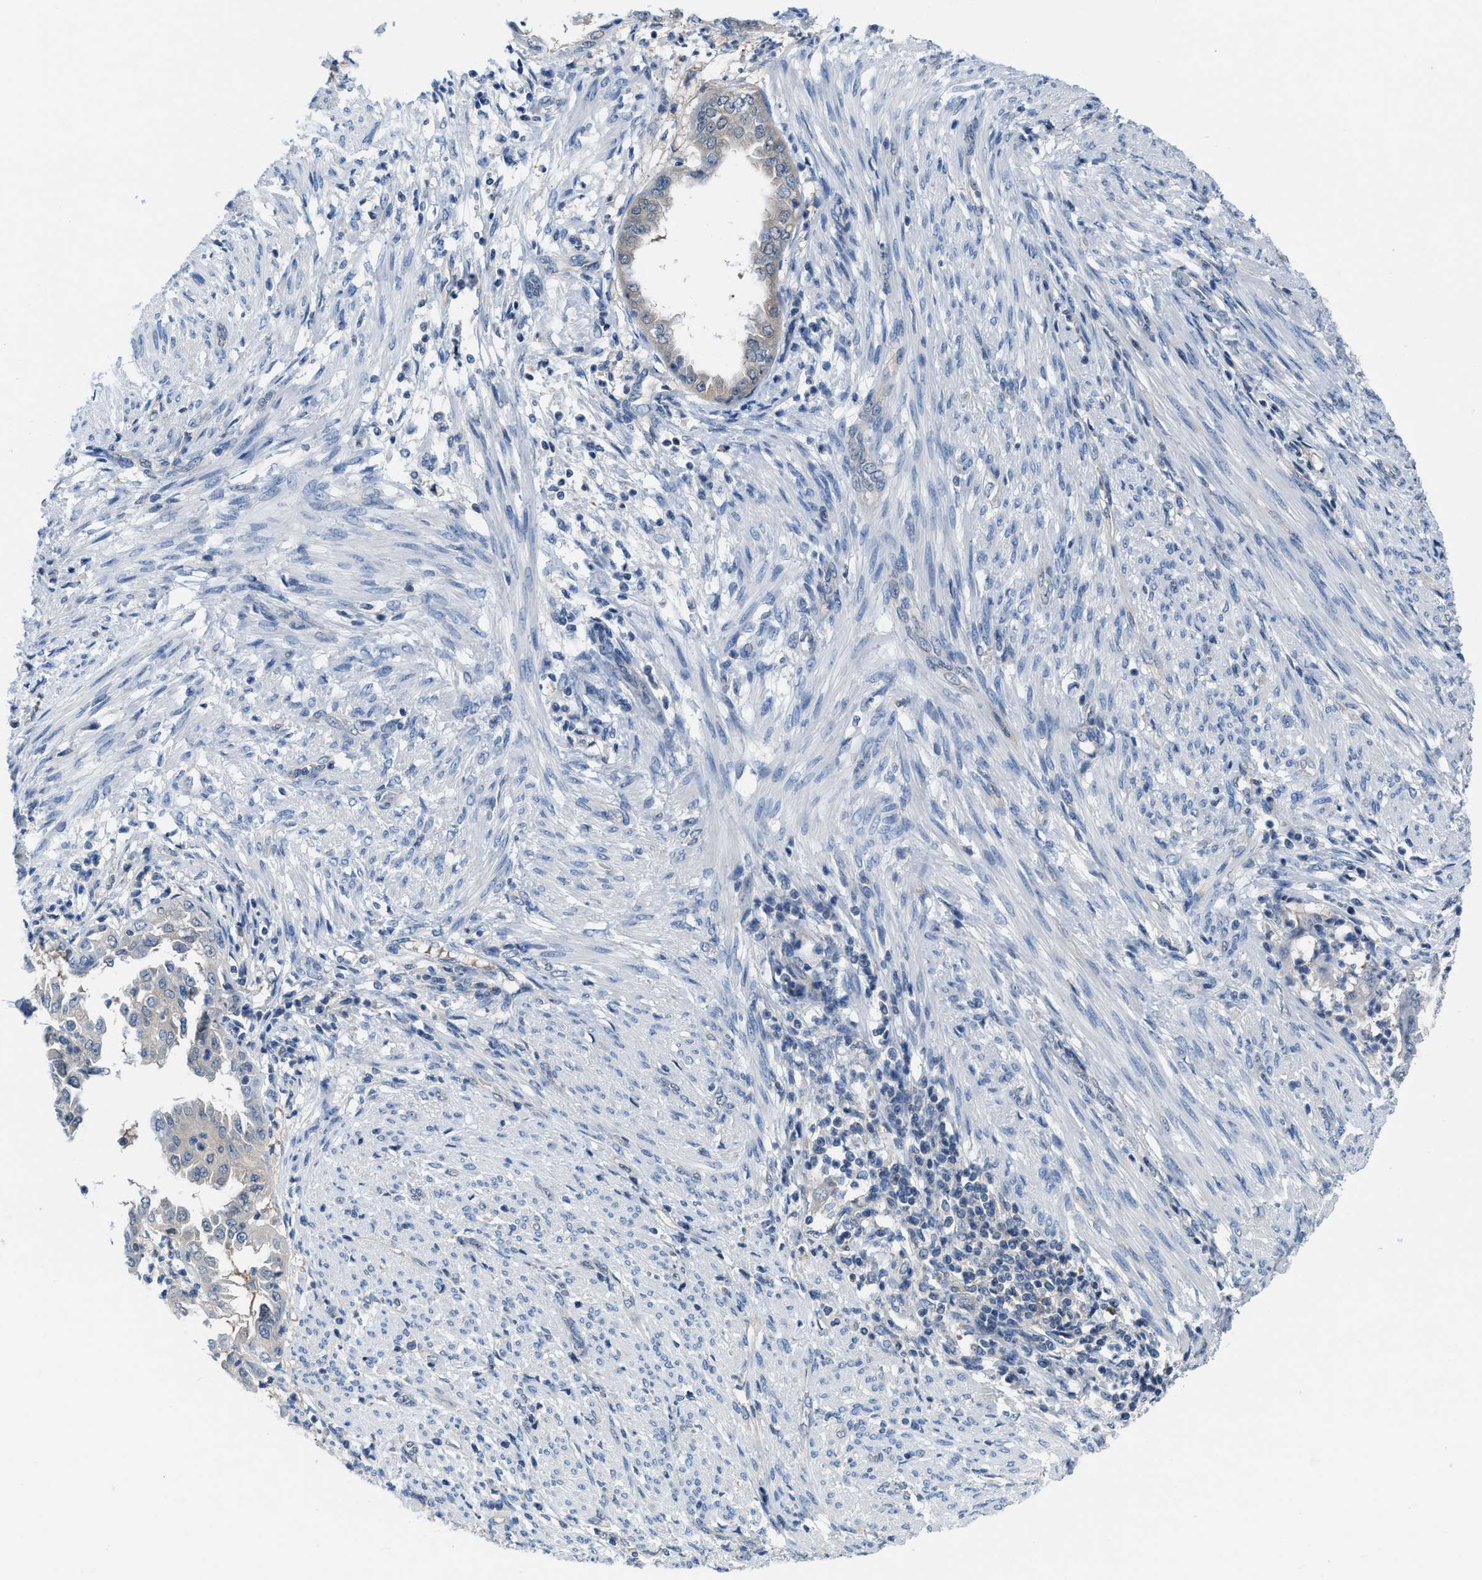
{"staining": {"intensity": "negative", "quantity": "none", "location": "none"}, "tissue": "endometrial cancer", "cell_type": "Tumor cells", "image_type": "cancer", "snomed": [{"axis": "morphology", "description": "Adenocarcinoma, NOS"}, {"axis": "topography", "description": "Endometrium"}], "caption": "An image of adenocarcinoma (endometrial) stained for a protein reveals no brown staining in tumor cells. Brightfield microscopy of IHC stained with DAB (brown) and hematoxylin (blue), captured at high magnification.", "gene": "NUDT5", "patient": {"sex": "female", "age": 85}}